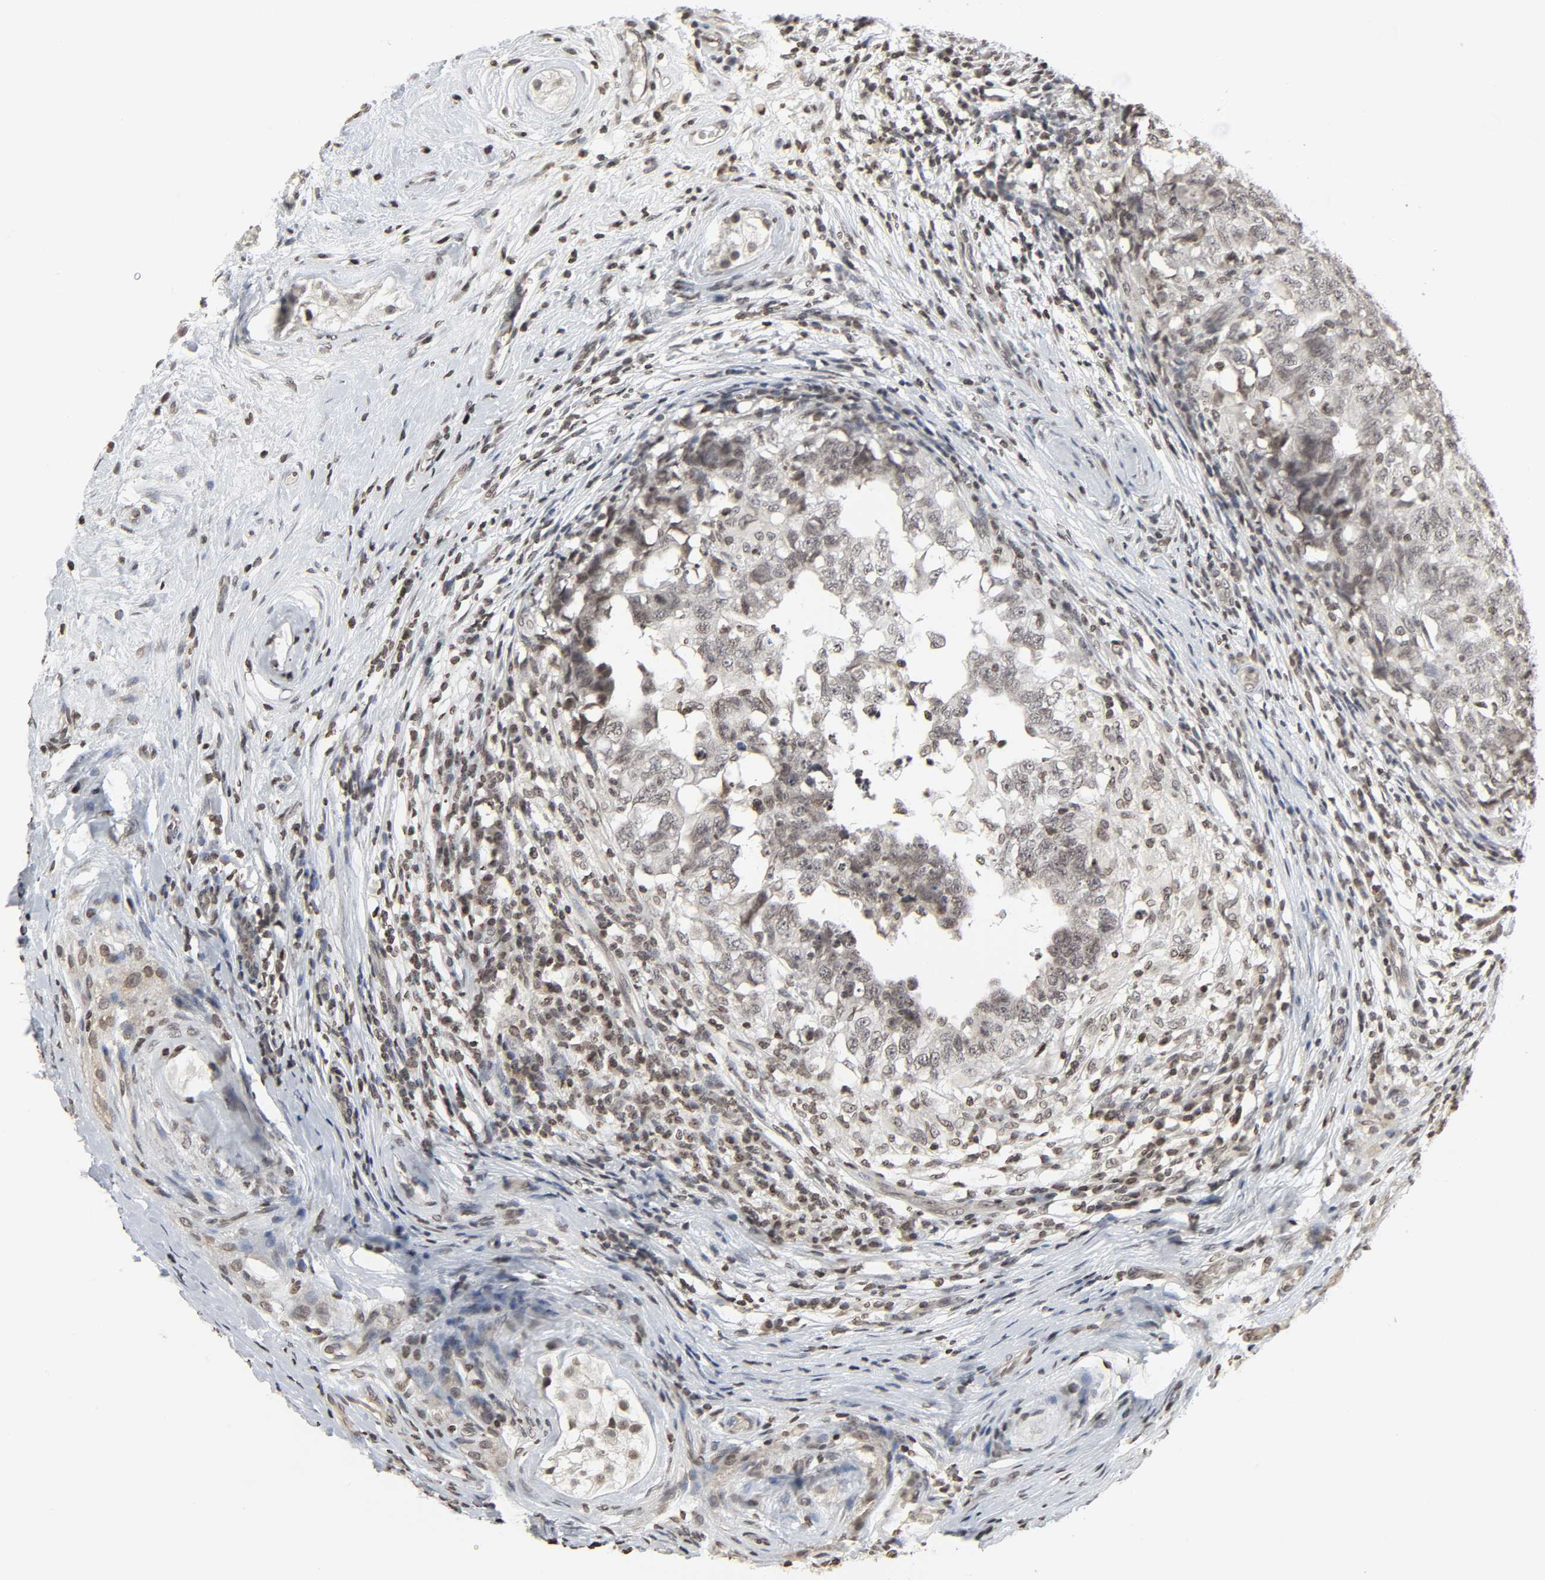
{"staining": {"intensity": "weak", "quantity": ">75%", "location": "nuclear"}, "tissue": "testis cancer", "cell_type": "Tumor cells", "image_type": "cancer", "snomed": [{"axis": "morphology", "description": "Carcinoma, Embryonal, NOS"}, {"axis": "topography", "description": "Testis"}], "caption": "High-magnification brightfield microscopy of embryonal carcinoma (testis) stained with DAB (brown) and counterstained with hematoxylin (blue). tumor cells exhibit weak nuclear positivity is present in approximately>75% of cells. (Stains: DAB in brown, nuclei in blue, Microscopy: brightfield microscopy at high magnification).", "gene": "ELAVL1", "patient": {"sex": "male", "age": 21}}